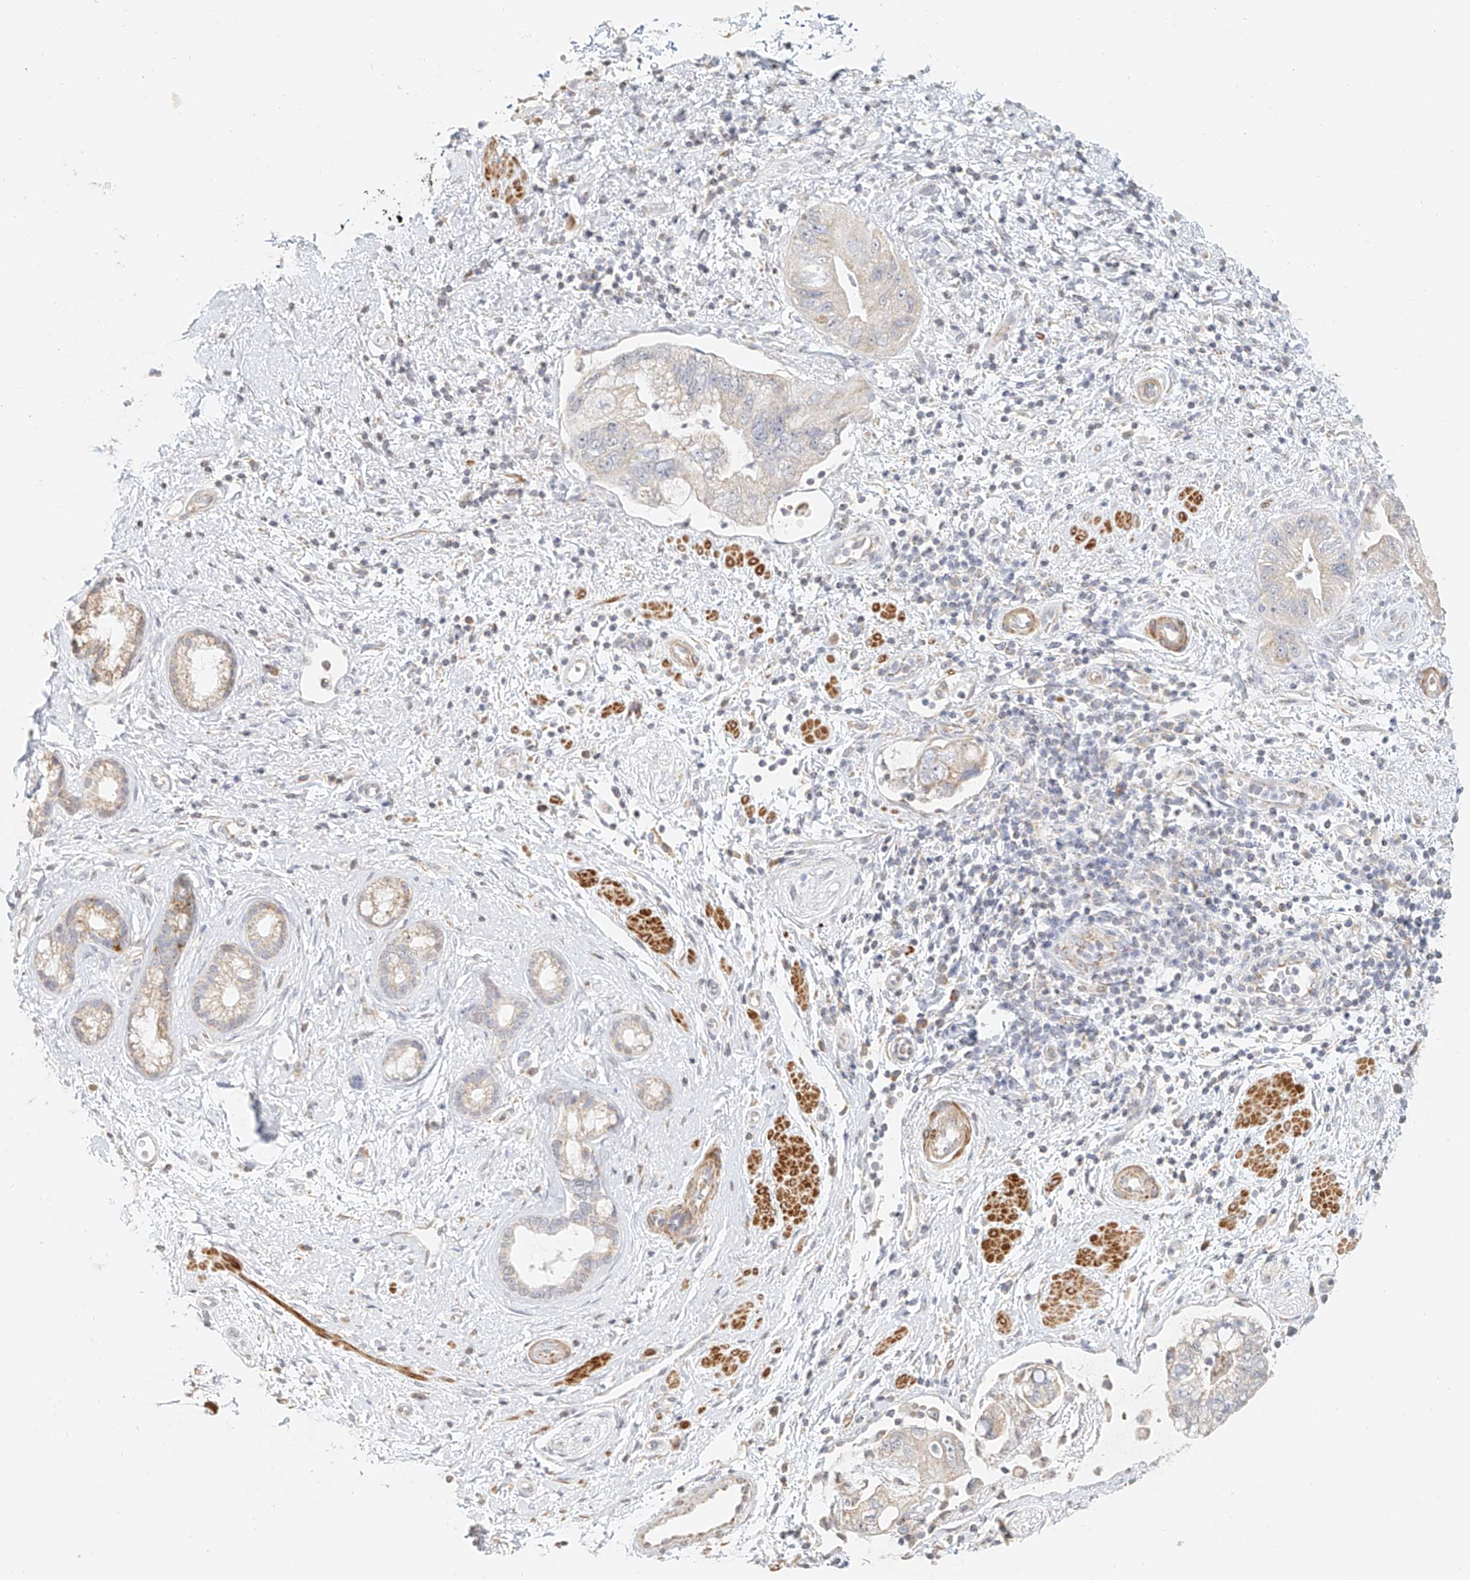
{"staining": {"intensity": "negative", "quantity": "none", "location": "none"}, "tissue": "pancreatic cancer", "cell_type": "Tumor cells", "image_type": "cancer", "snomed": [{"axis": "morphology", "description": "Adenocarcinoma, NOS"}, {"axis": "topography", "description": "Pancreas"}], "caption": "Tumor cells are negative for protein expression in human pancreatic cancer (adenocarcinoma).", "gene": "CXorf58", "patient": {"sex": "female", "age": 73}}